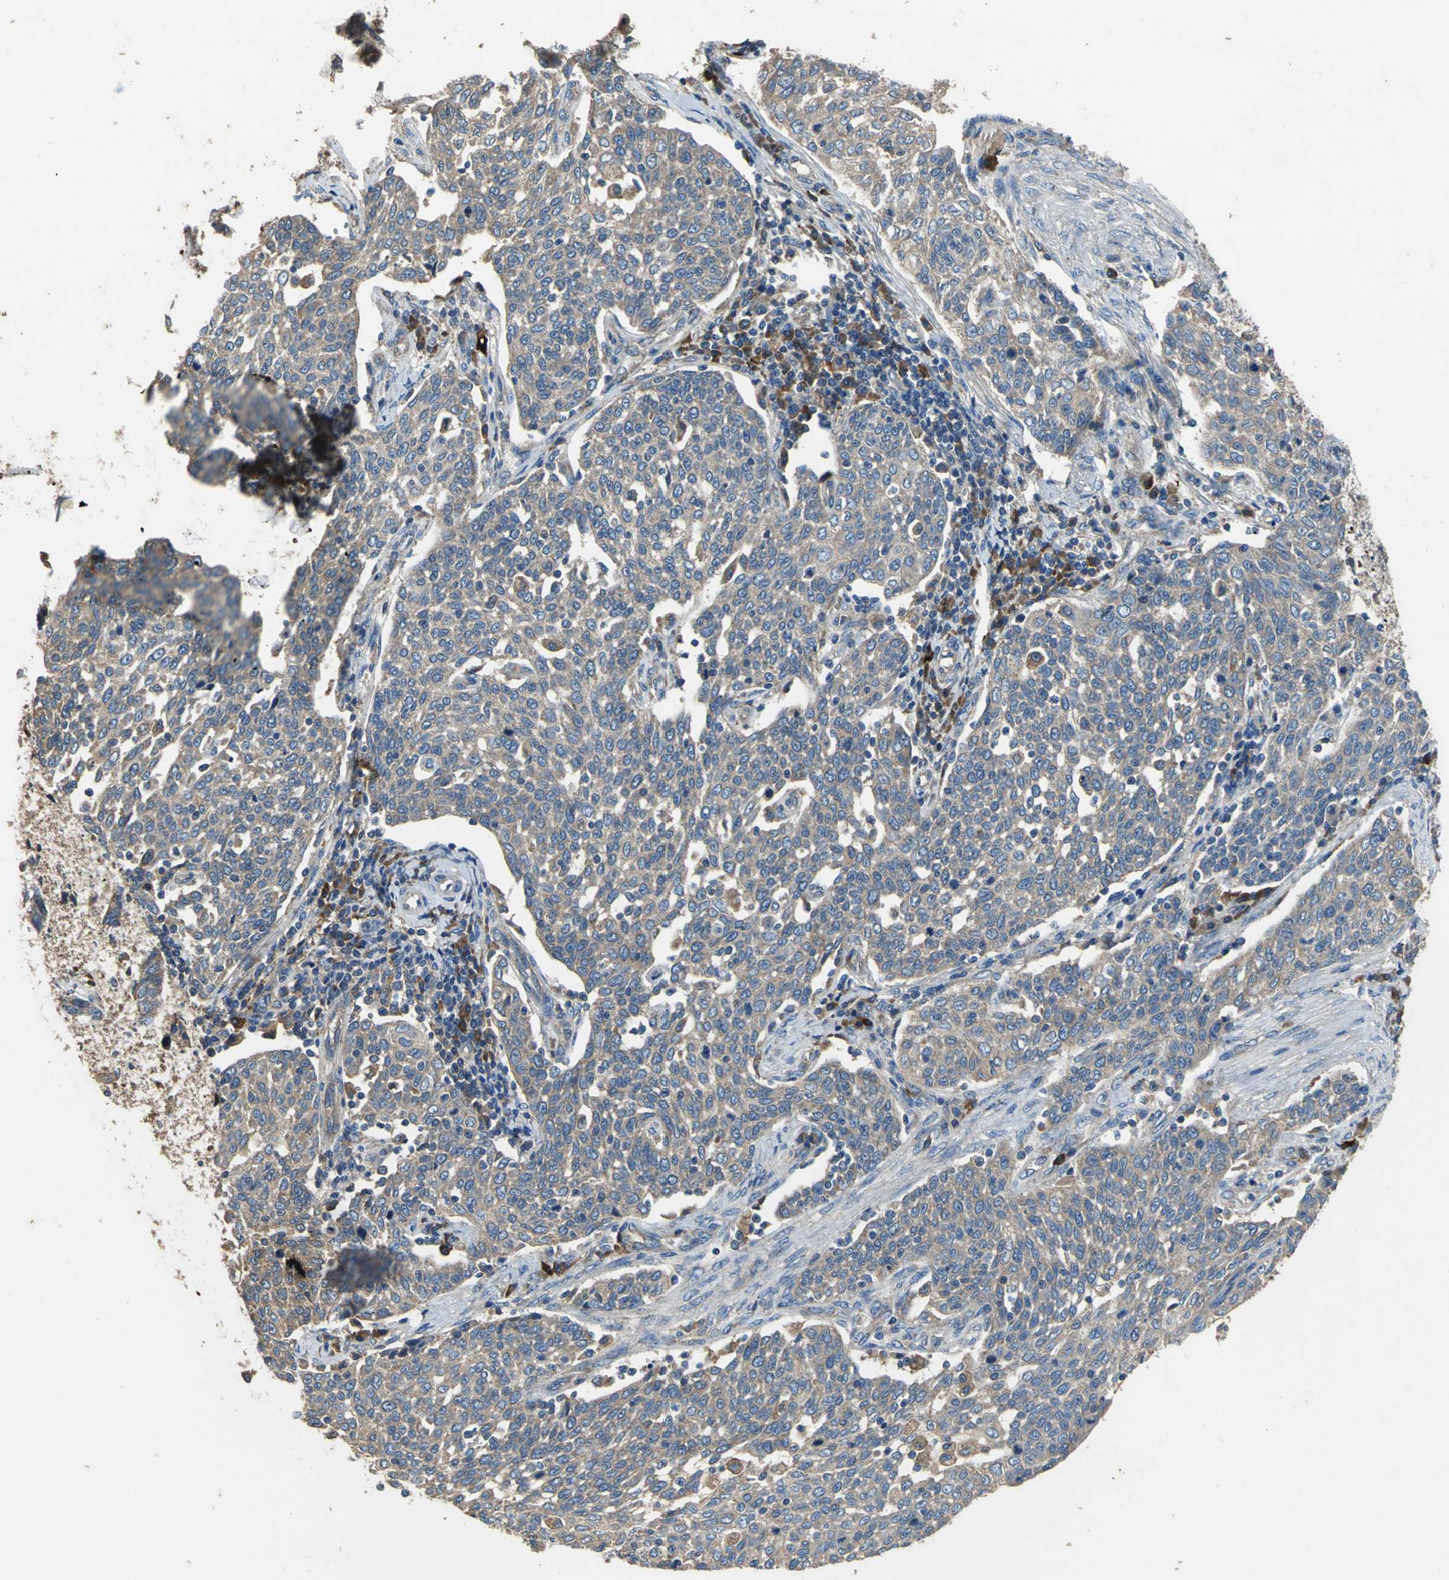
{"staining": {"intensity": "weak", "quantity": ">75%", "location": "cytoplasmic/membranous"}, "tissue": "cervical cancer", "cell_type": "Tumor cells", "image_type": "cancer", "snomed": [{"axis": "morphology", "description": "Squamous cell carcinoma, NOS"}, {"axis": "topography", "description": "Cervix"}], "caption": "The image exhibits staining of squamous cell carcinoma (cervical), revealing weak cytoplasmic/membranous protein staining (brown color) within tumor cells. (brown staining indicates protein expression, while blue staining denotes nuclei).", "gene": "HEPH", "patient": {"sex": "female", "age": 34}}